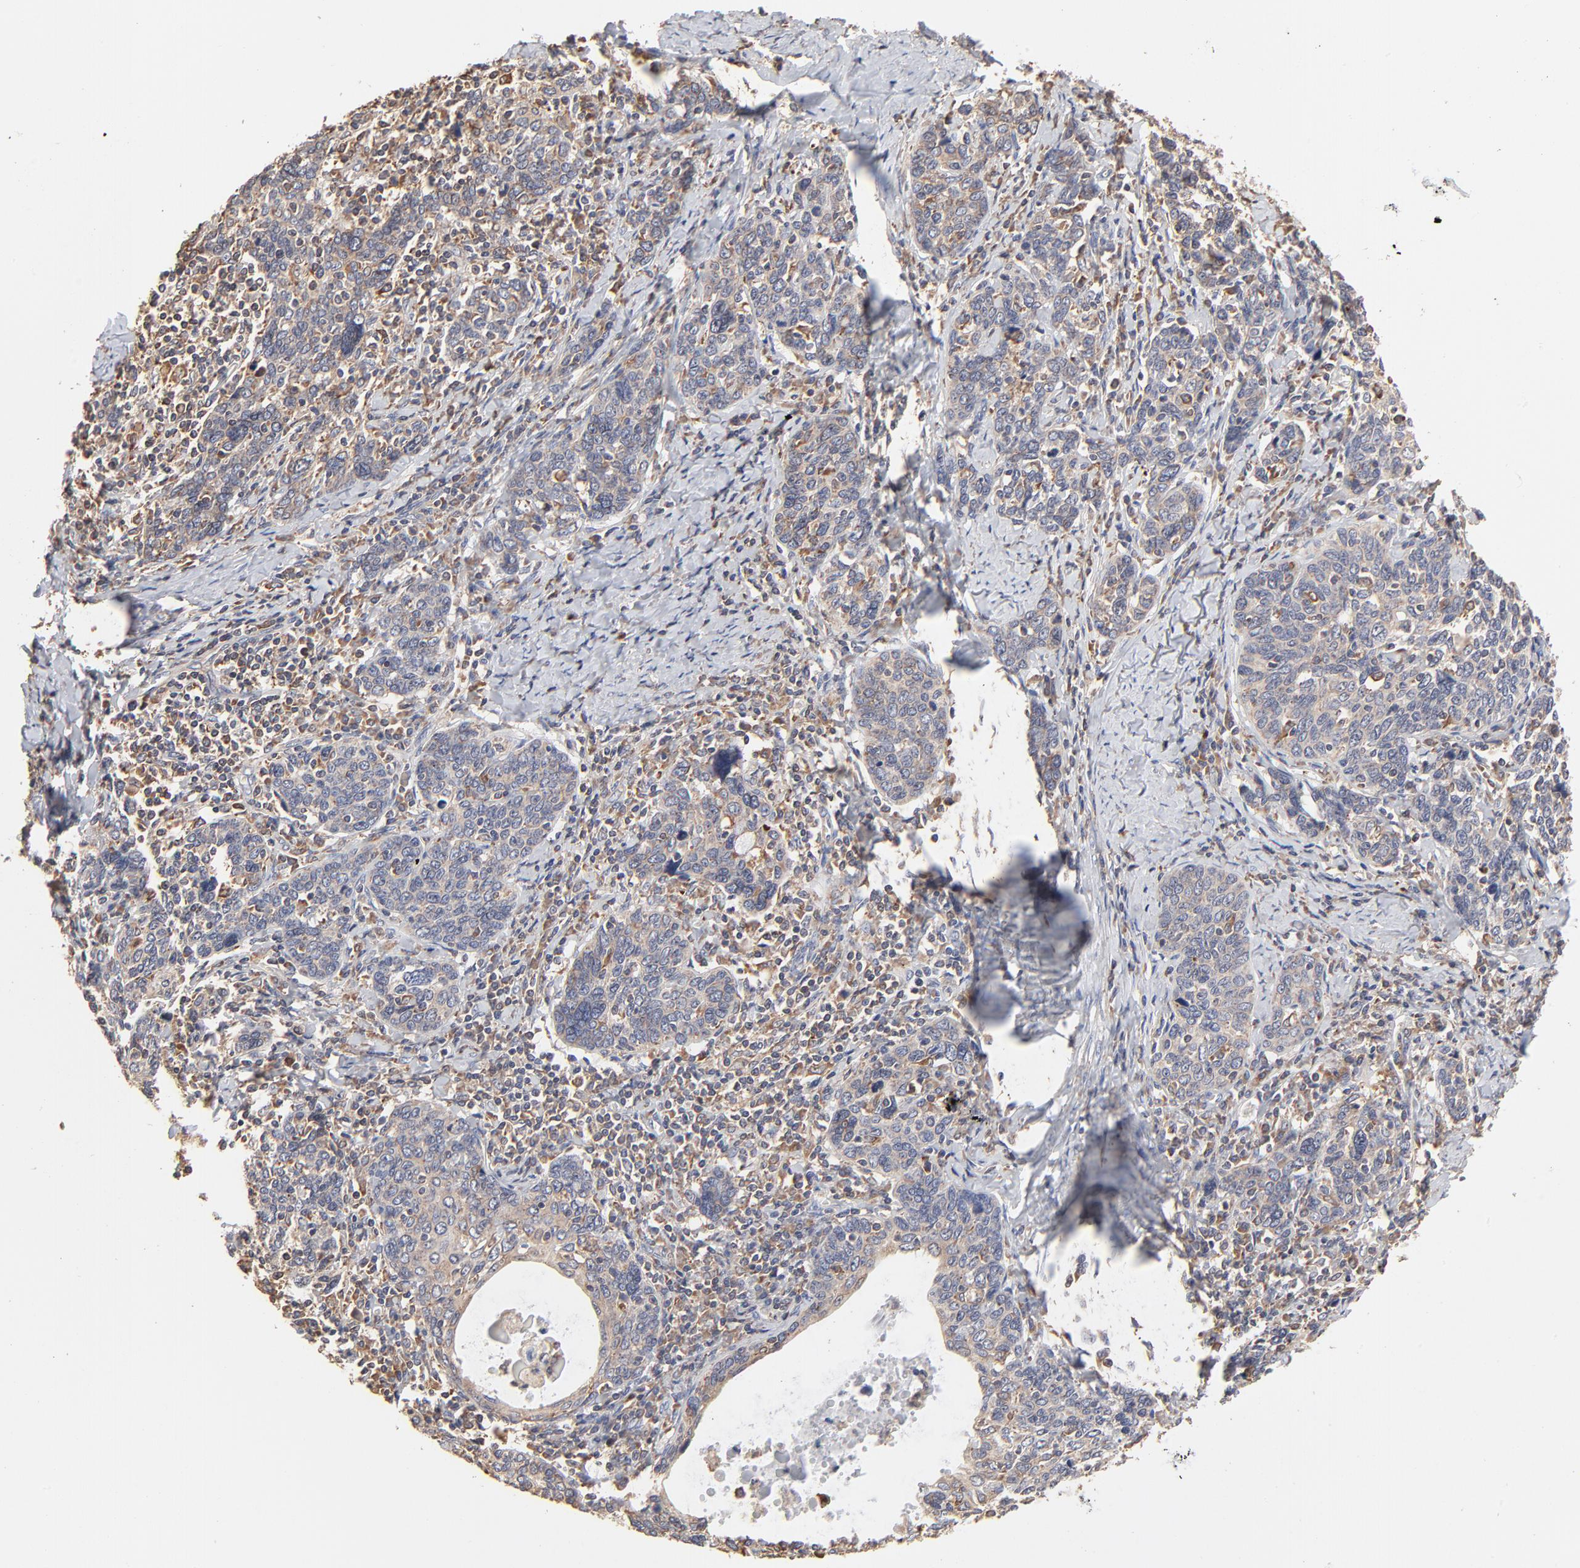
{"staining": {"intensity": "weak", "quantity": "25%-75%", "location": "cytoplasmic/membranous"}, "tissue": "cervical cancer", "cell_type": "Tumor cells", "image_type": "cancer", "snomed": [{"axis": "morphology", "description": "Squamous cell carcinoma, NOS"}, {"axis": "topography", "description": "Cervix"}], "caption": "Human cervical cancer stained for a protein (brown) exhibits weak cytoplasmic/membranous positive expression in about 25%-75% of tumor cells.", "gene": "RNF213", "patient": {"sex": "female", "age": 41}}